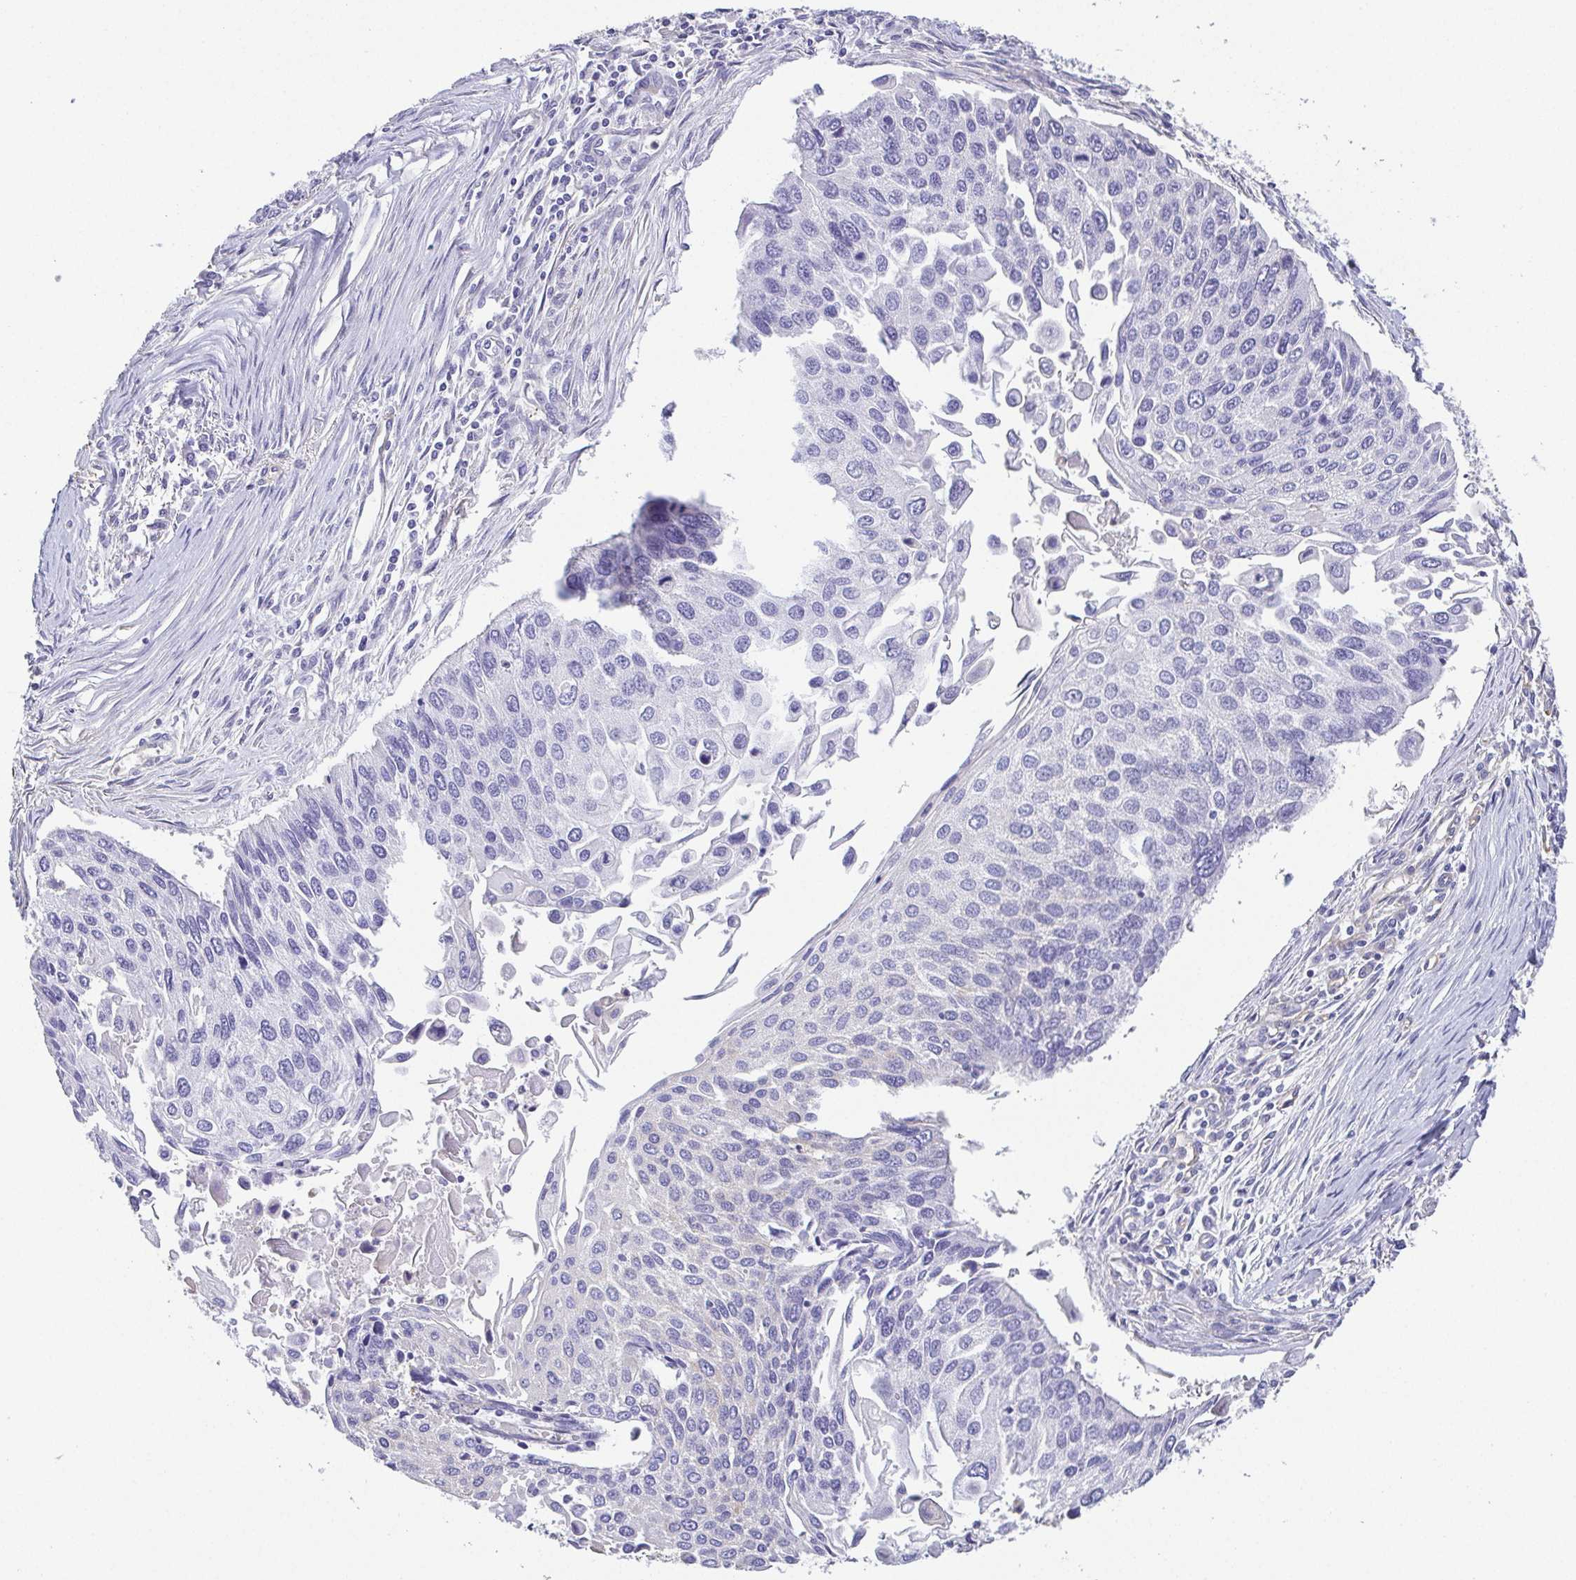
{"staining": {"intensity": "negative", "quantity": "none", "location": "none"}, "tissue": "lung cancer", "cell_type": "Tumor cells", "image_type": "cancer", "snomed": [{"axis": "morphology", "description": "Squamous cell carcinoma, NOS"}, {"axis": "morphology", "description": "Squamous cell carcinoma, metastatic, NOS"}, {"axis": "topography", "description": "Lung"}], "caption": "A photomicrograph of metastatic squamous cell carcinoma (lung) stained for a protein reveals no brown staining in tumor cells. Brightfield microscopy of IHC stained with DAB (3,3'-diaminobenzidine) (brown) and hematoxylin (blue), captured at high magnification.", "gene": "MYL6", "patient": {"sex": "male", "age": 63}}